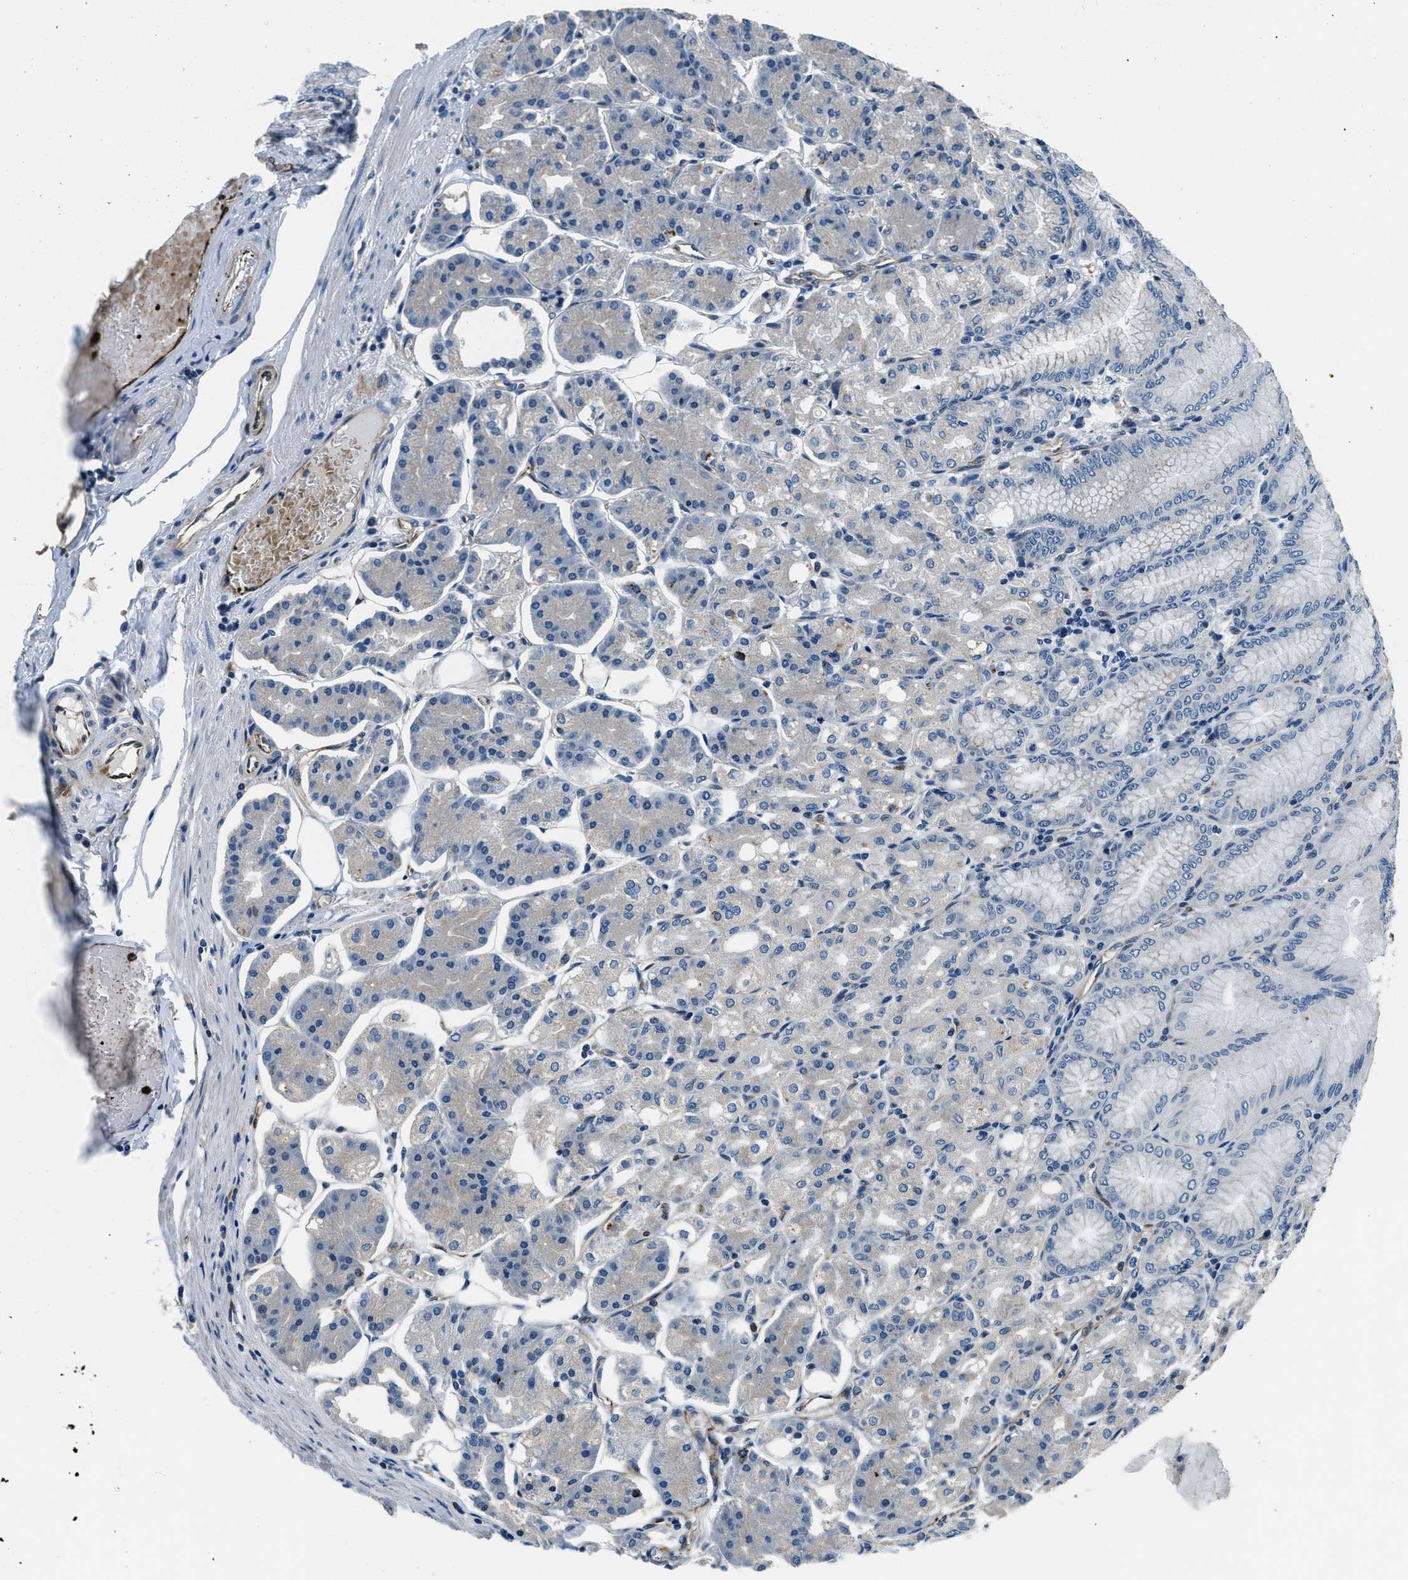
{"staining": {"intensity": "negative", "quantity": "none", "location": "none"}, "tissue": "stomach", "cell_type": "Glandular cells", "image_type": "normal", "snomed": [{"axis": "morphology", "description": "Normal tissue, NOS"}, {"axis": "topography", "description": "Stomach, lower"}], "caption": "This is an immunohistochemistry (IHC) micrograph of benign stomach. There is no expression in glandular cells.", "gene": "GNS", "patient": {"sex": "male", "age": 71}}